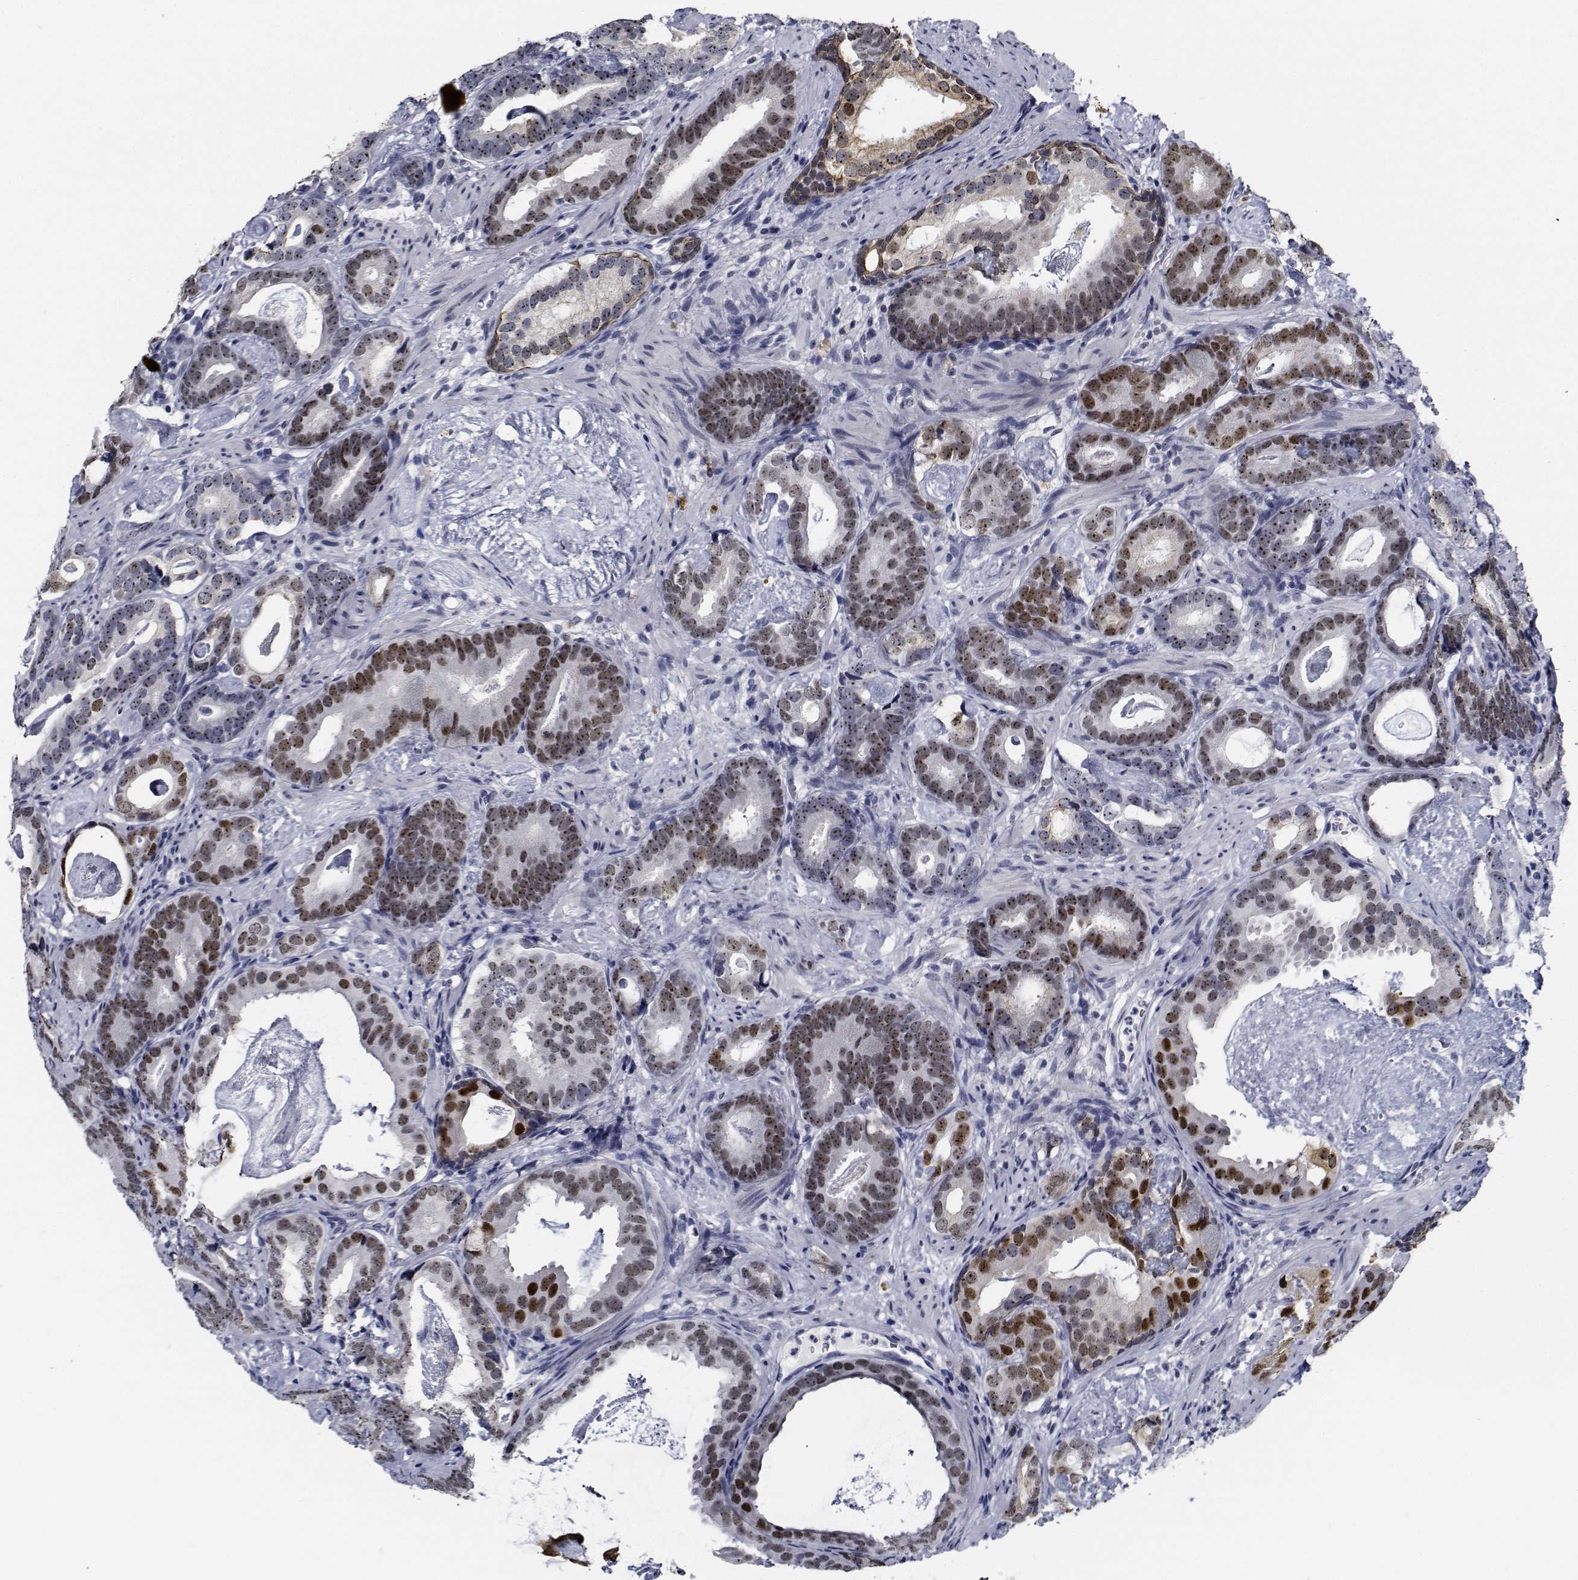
{"staining": {"intensity": "strong", "quantity": "25%-75%", "location": "nuclear"}, "tissue": "prostate cancer", "cell_type": "Tumor cells", "image_type": "cancer", "snomed": [{"axis": "morphology", "description": "Adenocarcinoma, Low grade"}, {"axis": "topography", "description": "Prostate and seminal vesicle, NOS"}], "caption": "A high amount of strong nuclear expression is identified in approximately 25%-75% of tumor cells in prostate cancer (low-grade adenocarcinoma) tissue.", "gene": "NVL", "patient": {"sex": "male", "age": 71}}